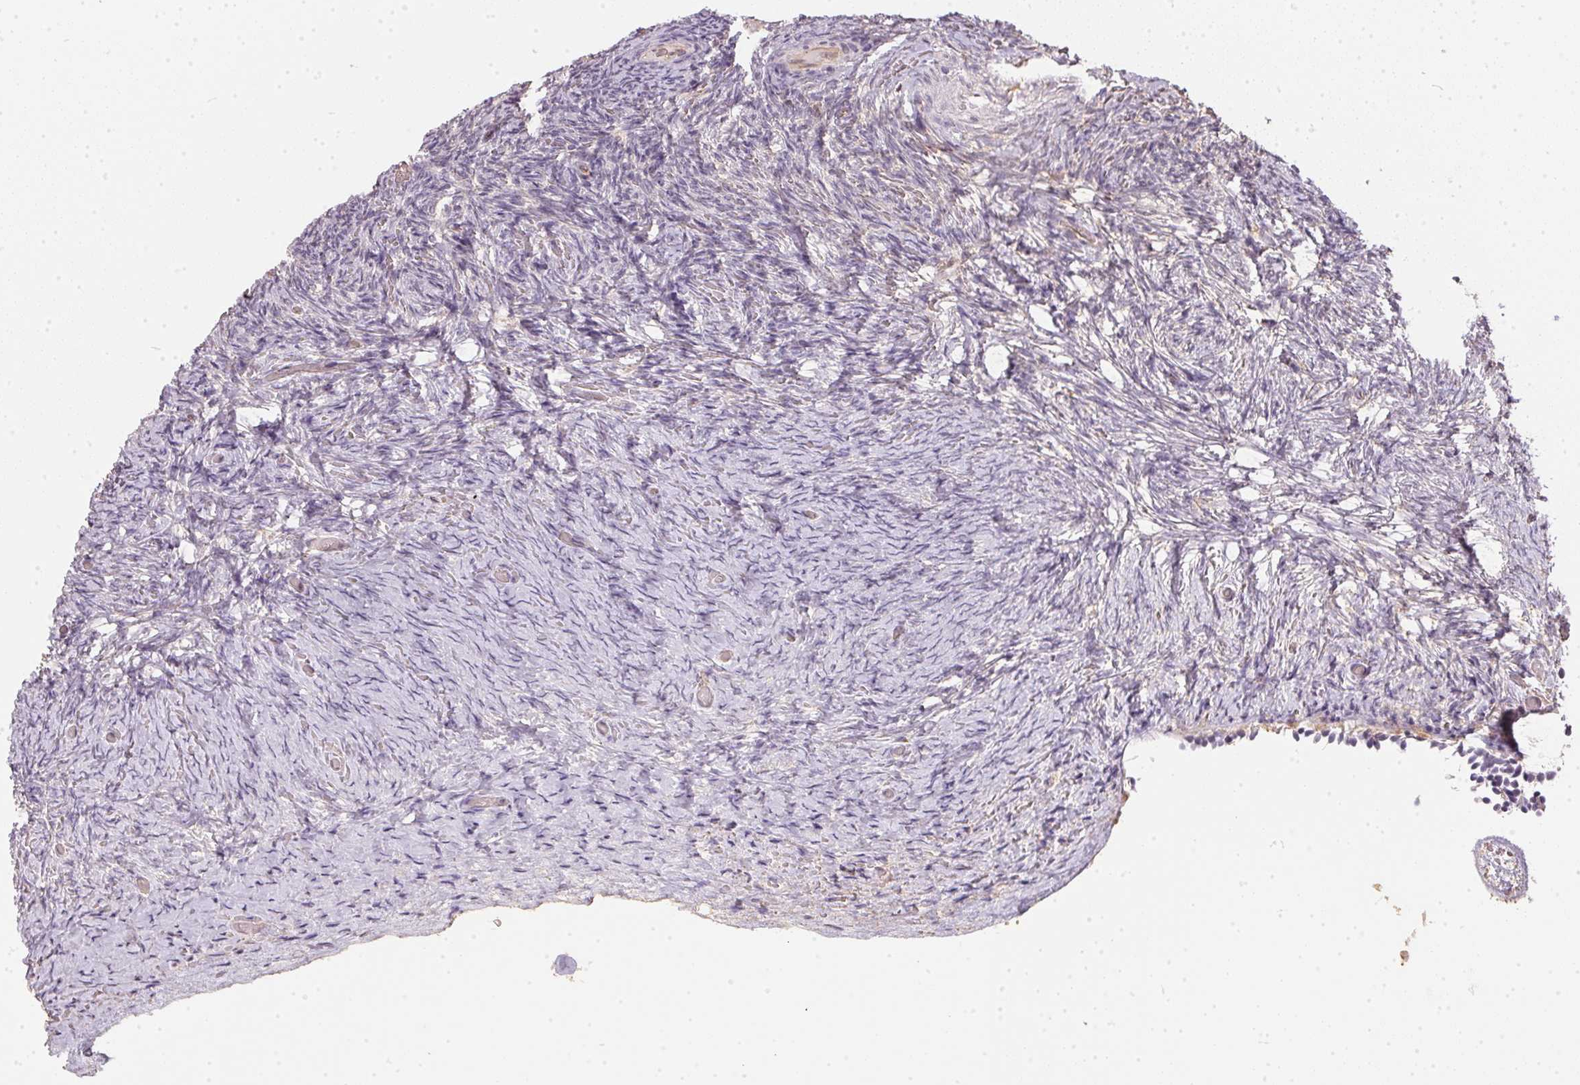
{"staining": {"intensity": "negative", "quantity": "none", "location": "none"}, "tissue": "ovary", "cell_type": "Ovarian stroma cells", "image_type": "normal", "snomed": [{"axis": "morphology", "description": "Normal tissue, NOS"}, {"axis": "topography", "description": "Ovary"}], "caption": "The micrograph exhibits no staining of ovarian stroma cells in unremarkable ovary.", "gene": "BLMH", "patient": {"sex": "female", "age": 34}}